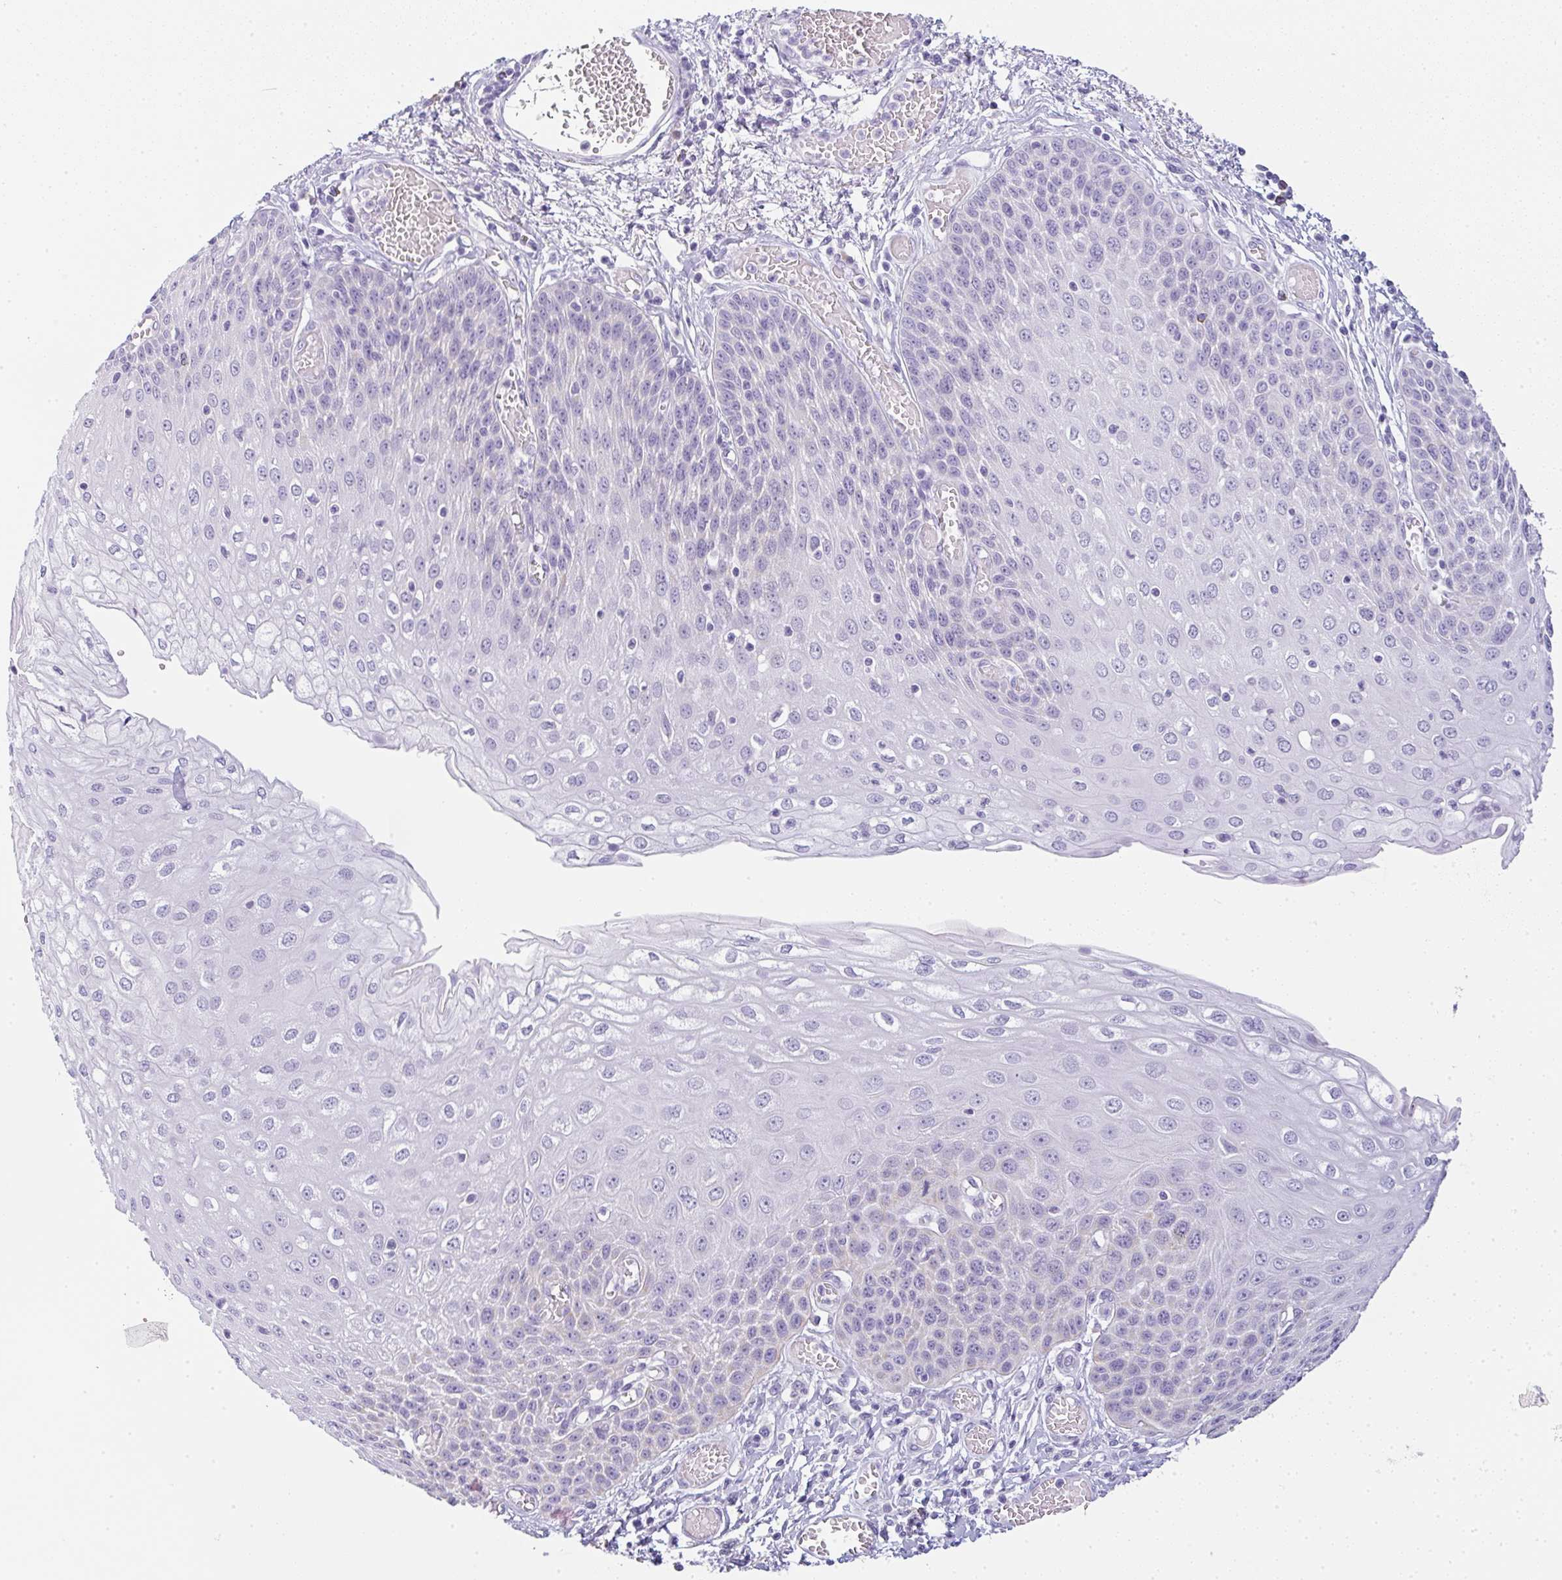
{"staining": {"intensity": "weak", "quantity": "25%-75%", "location": "cytoplasmic/membranous"}, "tissue": "esophagus", "cell_type": "Squamous epithelial cells", "image_type": "normal", "snomed": [{"axis": "morphology", "description": "Normal tissue, NOS"}, {"axis": "morphology", "description": "Adenocarcinoma, NOS"}, {"axis": "topography", "description": "Esophagus"}], "caption": "A high-resolution histopathology image shows immunohistochemistry (IHC) staining of benign esophagus, which demonstrates weak cytoplasmic/membranous positivity in about 25%-75% of squamous epithelial cells.", "gene": "LPAR4", "patient": {"sex": "male", "age": 81}}